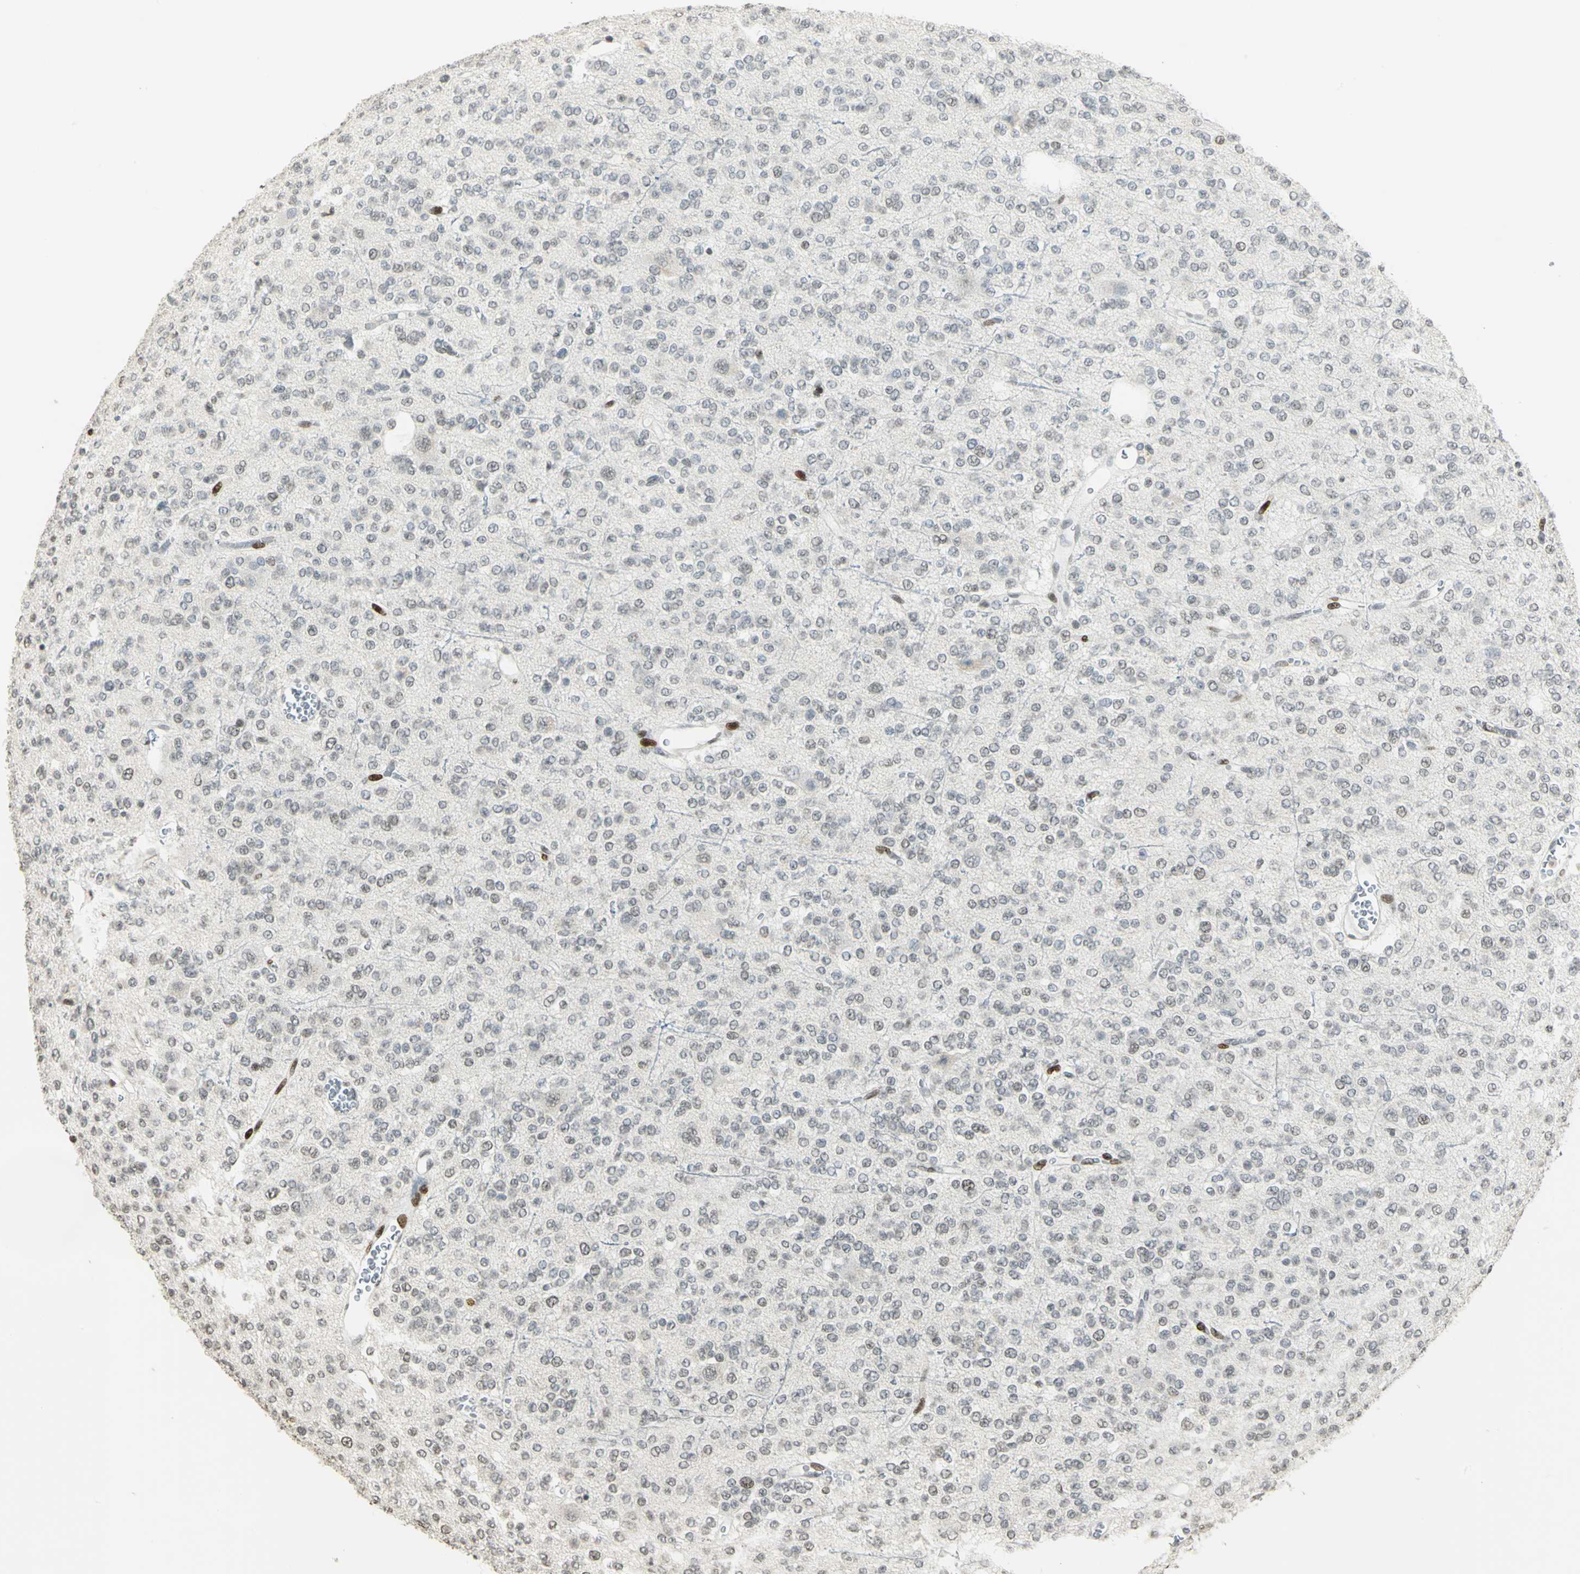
{"staining": {"intensity": "weak", "quantity": "<25%", "location": "nuclear"}, "tissue": "glioma", "cell_type": "Tumor cells", "image_type": "cancer", "snomed": [{"axis": "morphology", "description": "Glioma, malignant, Low grade"}, {"axis": "topography", "description": "Brain"}], "caption": "Protein analysis of glioma exhibits no significant positivity in tumor cells.", "gene": "KDM1A", "patient": {"sex": "male", "age": 38}}